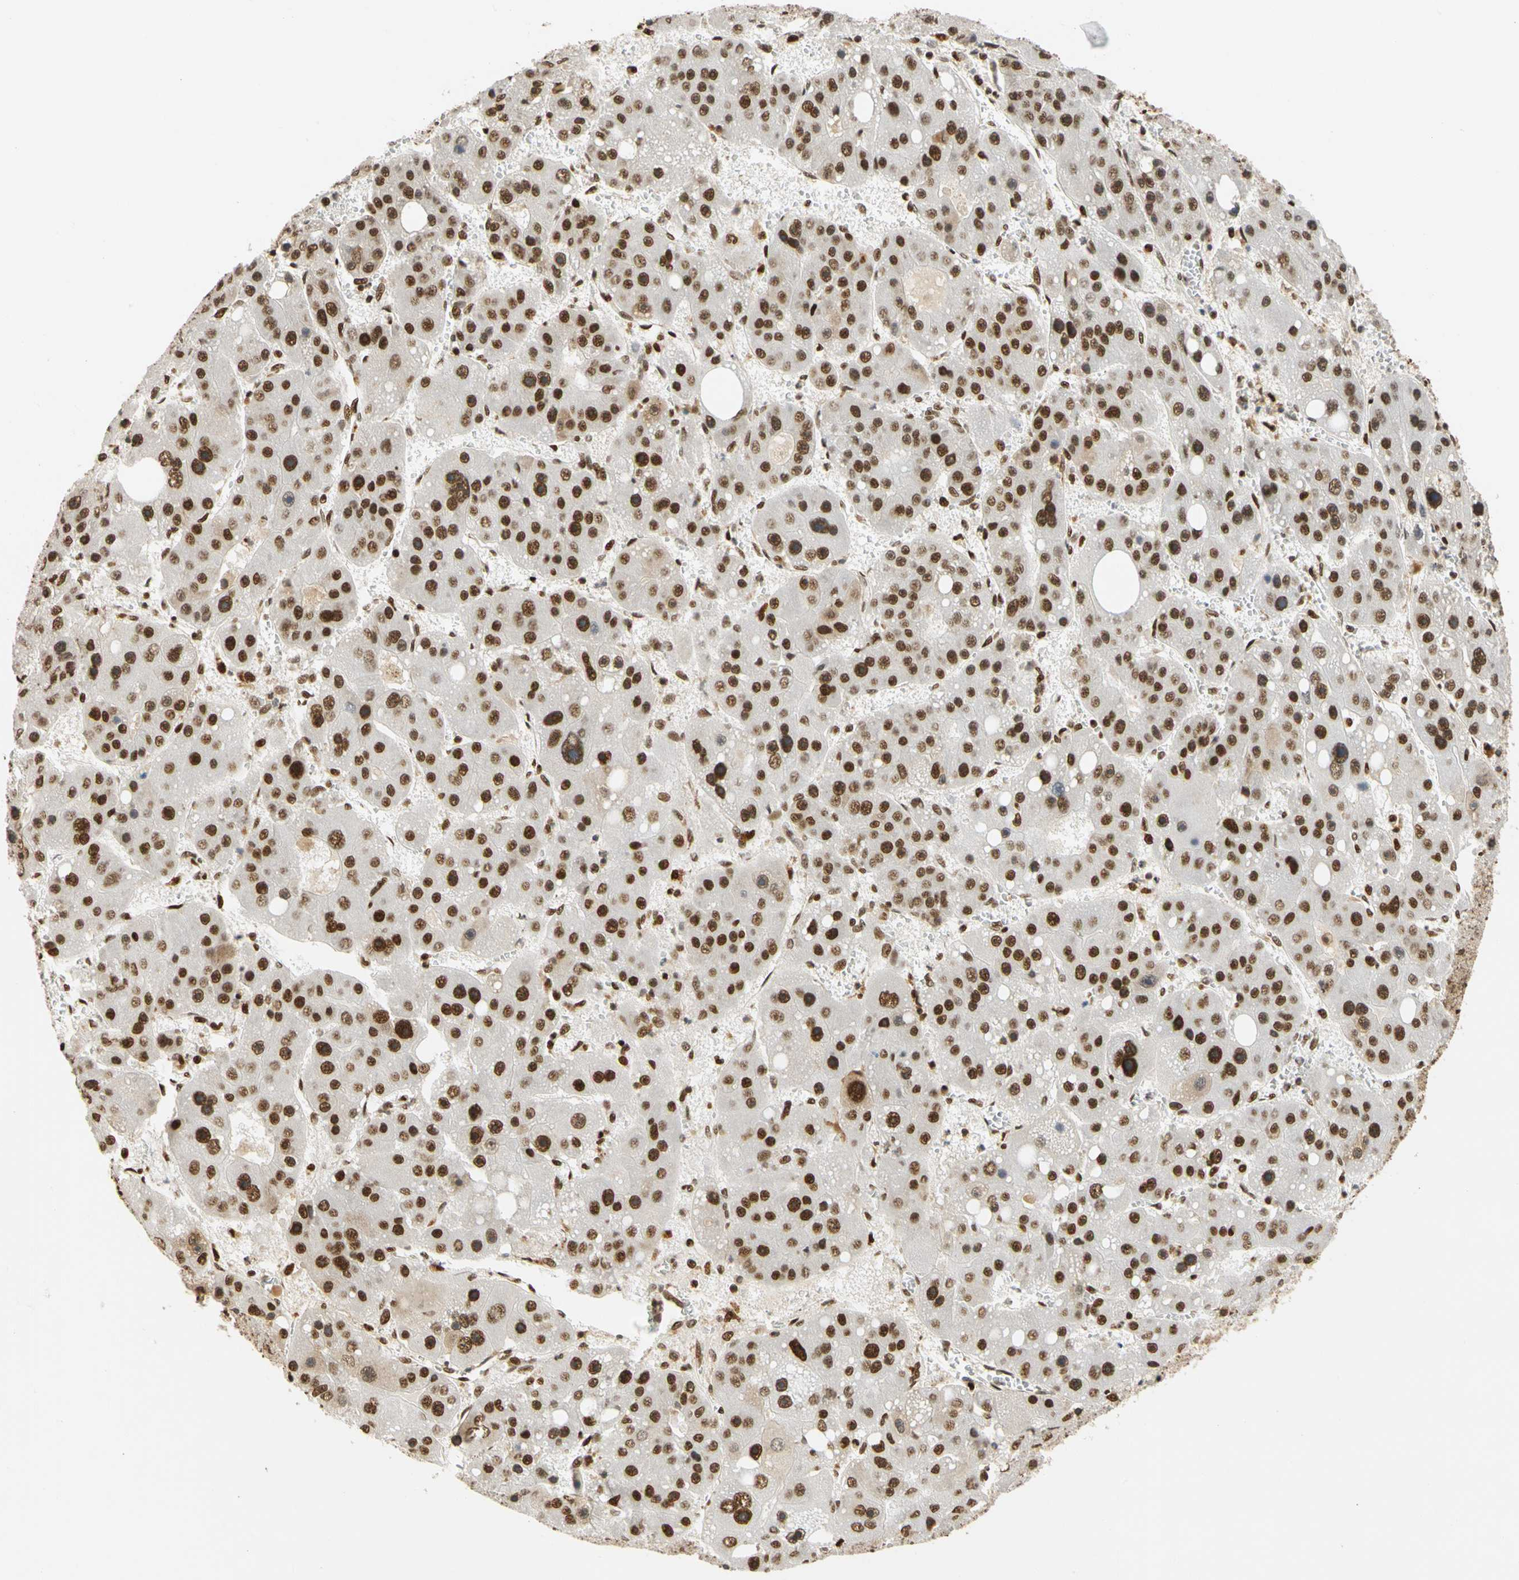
{"staining": {"intensity": "moderate", "quantity": ">75%", "location": "nuclear"}, "tissue": "liver cancer", "cell_type": "Tumor cells", "image_type": "cancer", "snomed": [{"axis": "morphology", "description": "Carcinoma, Hepatocellular, NOS"}, {"axis": "topography", "description": "Liver"}], "caption": "Liver cancer stained with immunohistochemistry (IHC) reveals moderate nuclear expression in about >75% of tumor cells. The staining is performed using DAB (3,3'-diaminobenzidine) brown chromogen to label protein expression. The nuclei are counter-stained blue using hematoxylin.", "gene": "CDK12", "patient": {"sex": "female", "age": 61}}